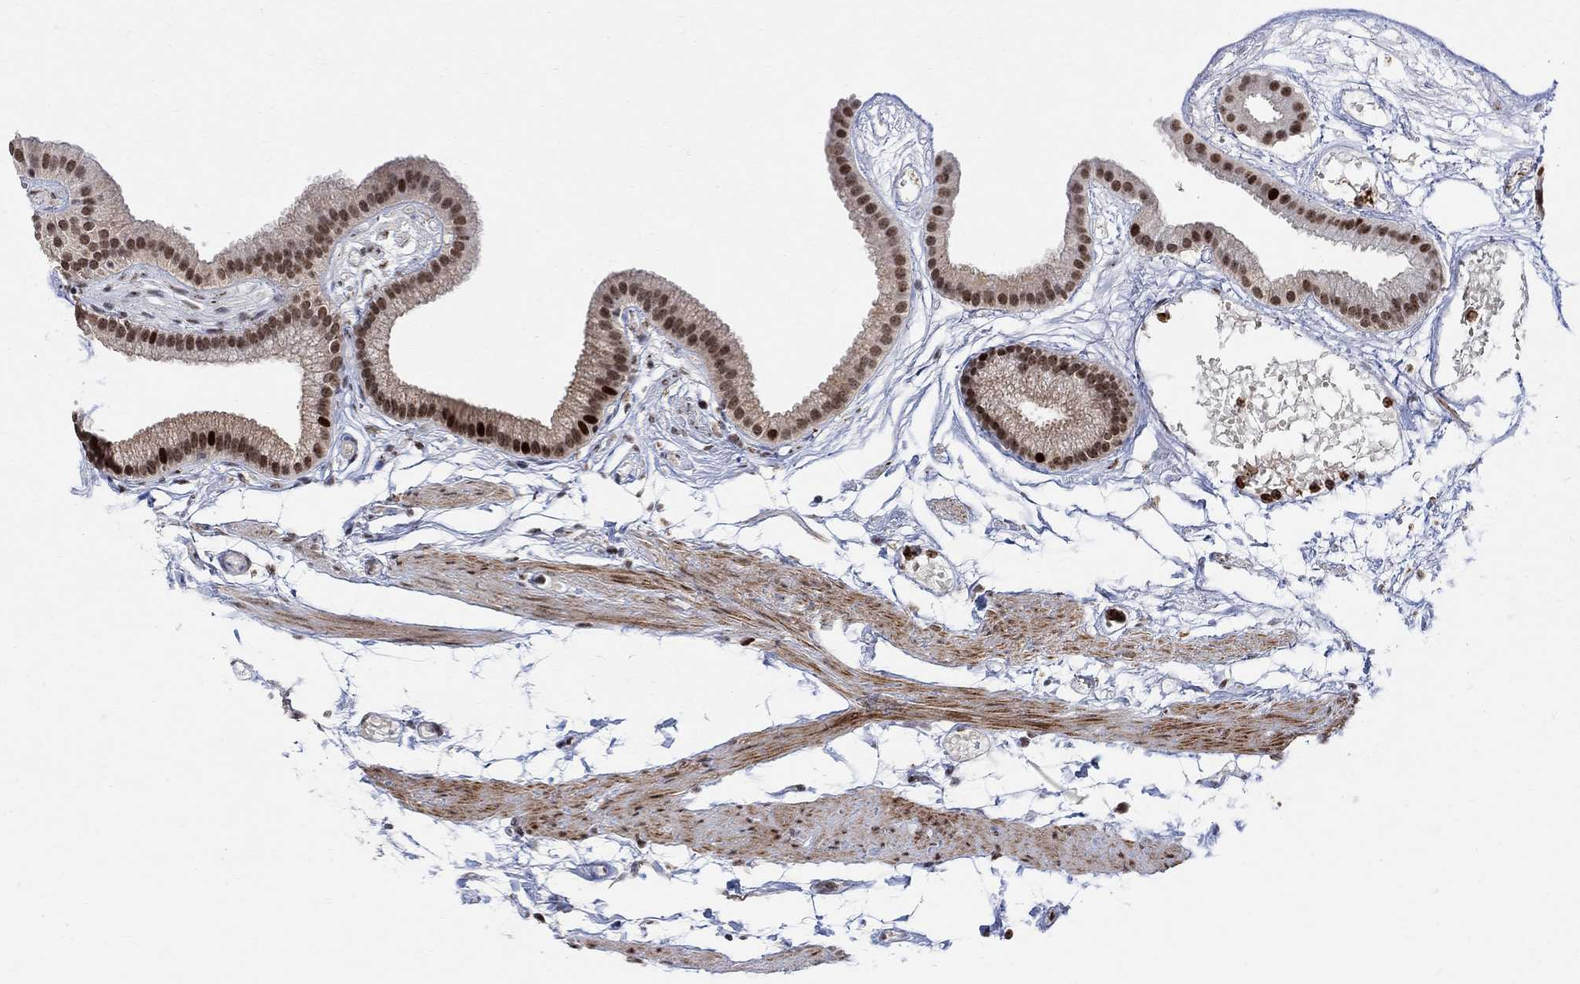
{"staining": {"intensity": "strong", "quantity": "<25%", "location": "nuclear"}, "tissue": "gallbladder", "cell_type": "Glandular cells", "image_type": "normal", "snomed": [{"axis": "morphology", "description": "Normal tissue, NOS"}, {"axis": "topography", "description": "Gallbladder"}], "caption": "Immunohistochemistry (IHC) (DAB (3,3'-diaminobenzidine)) staining of normal gallbladder reveals strong nuclear protein staining in approximately <25% of glandular cells. (Stains: DAB (3,3'-diaminobenzidine) in brown, nuclei in blue, Microscopy: brightfield microscopy at high magnification).", "gene": "E4F1", "patient": {"sex": "female", "age": 45}}